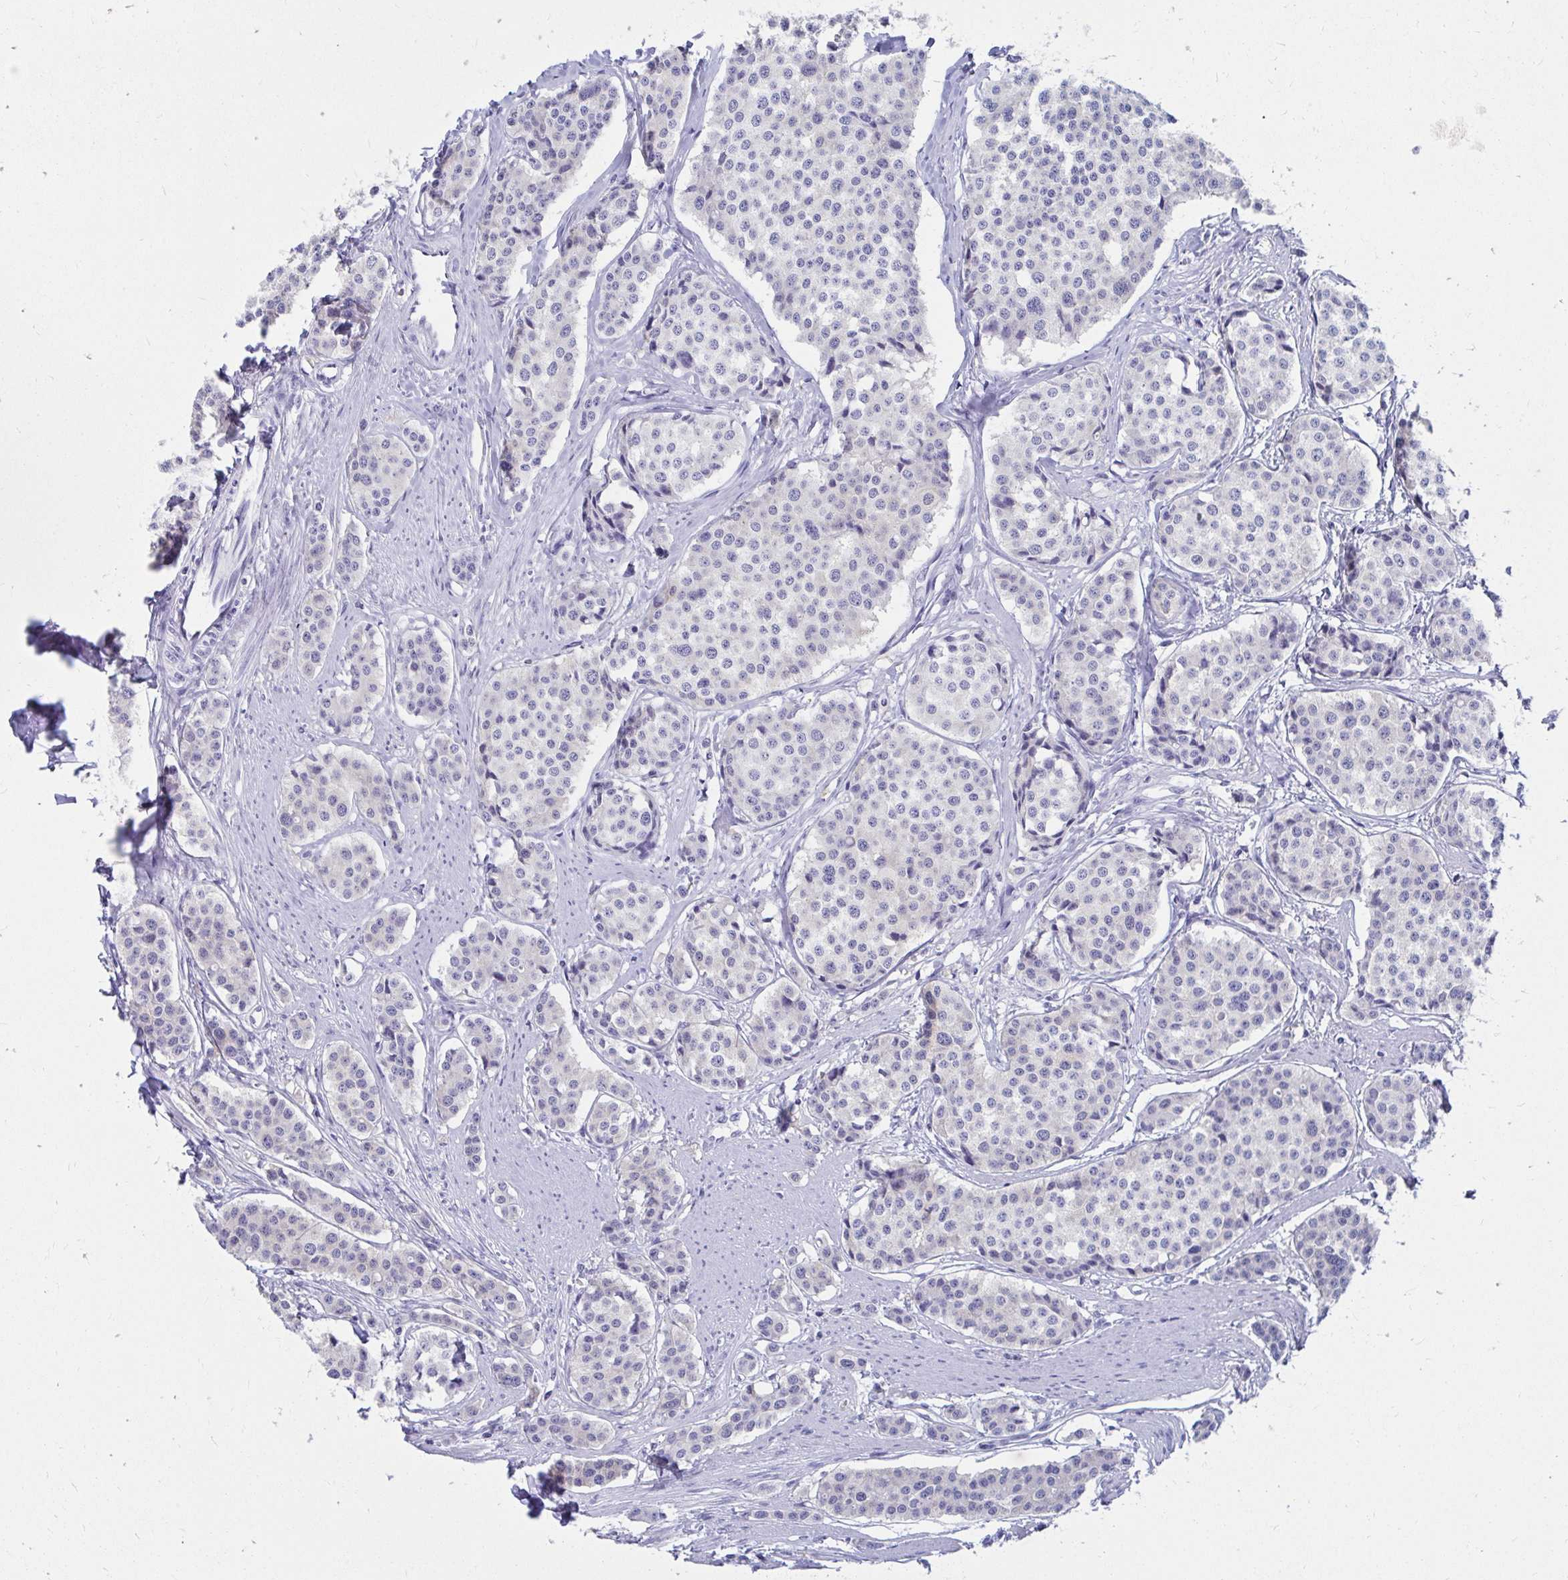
{"staining": {"intensity": "negative", "quantity": "none", "location": "none"}, "tissue": "carcinoid", "cell_type": "Tumor cells", "image_type": "cancer", "snomed": [{"axis": "morphology", "description": "Carcinoid, malignant, NOS"}, {"axis": "topography", "description": "Small intestine"}], "caption": "Protein analysis of malignant carcinoid reveals no significant positivity in tumor cells.", "gene": "C19orf81", "patient": {"sex": "male", "age": 60}}